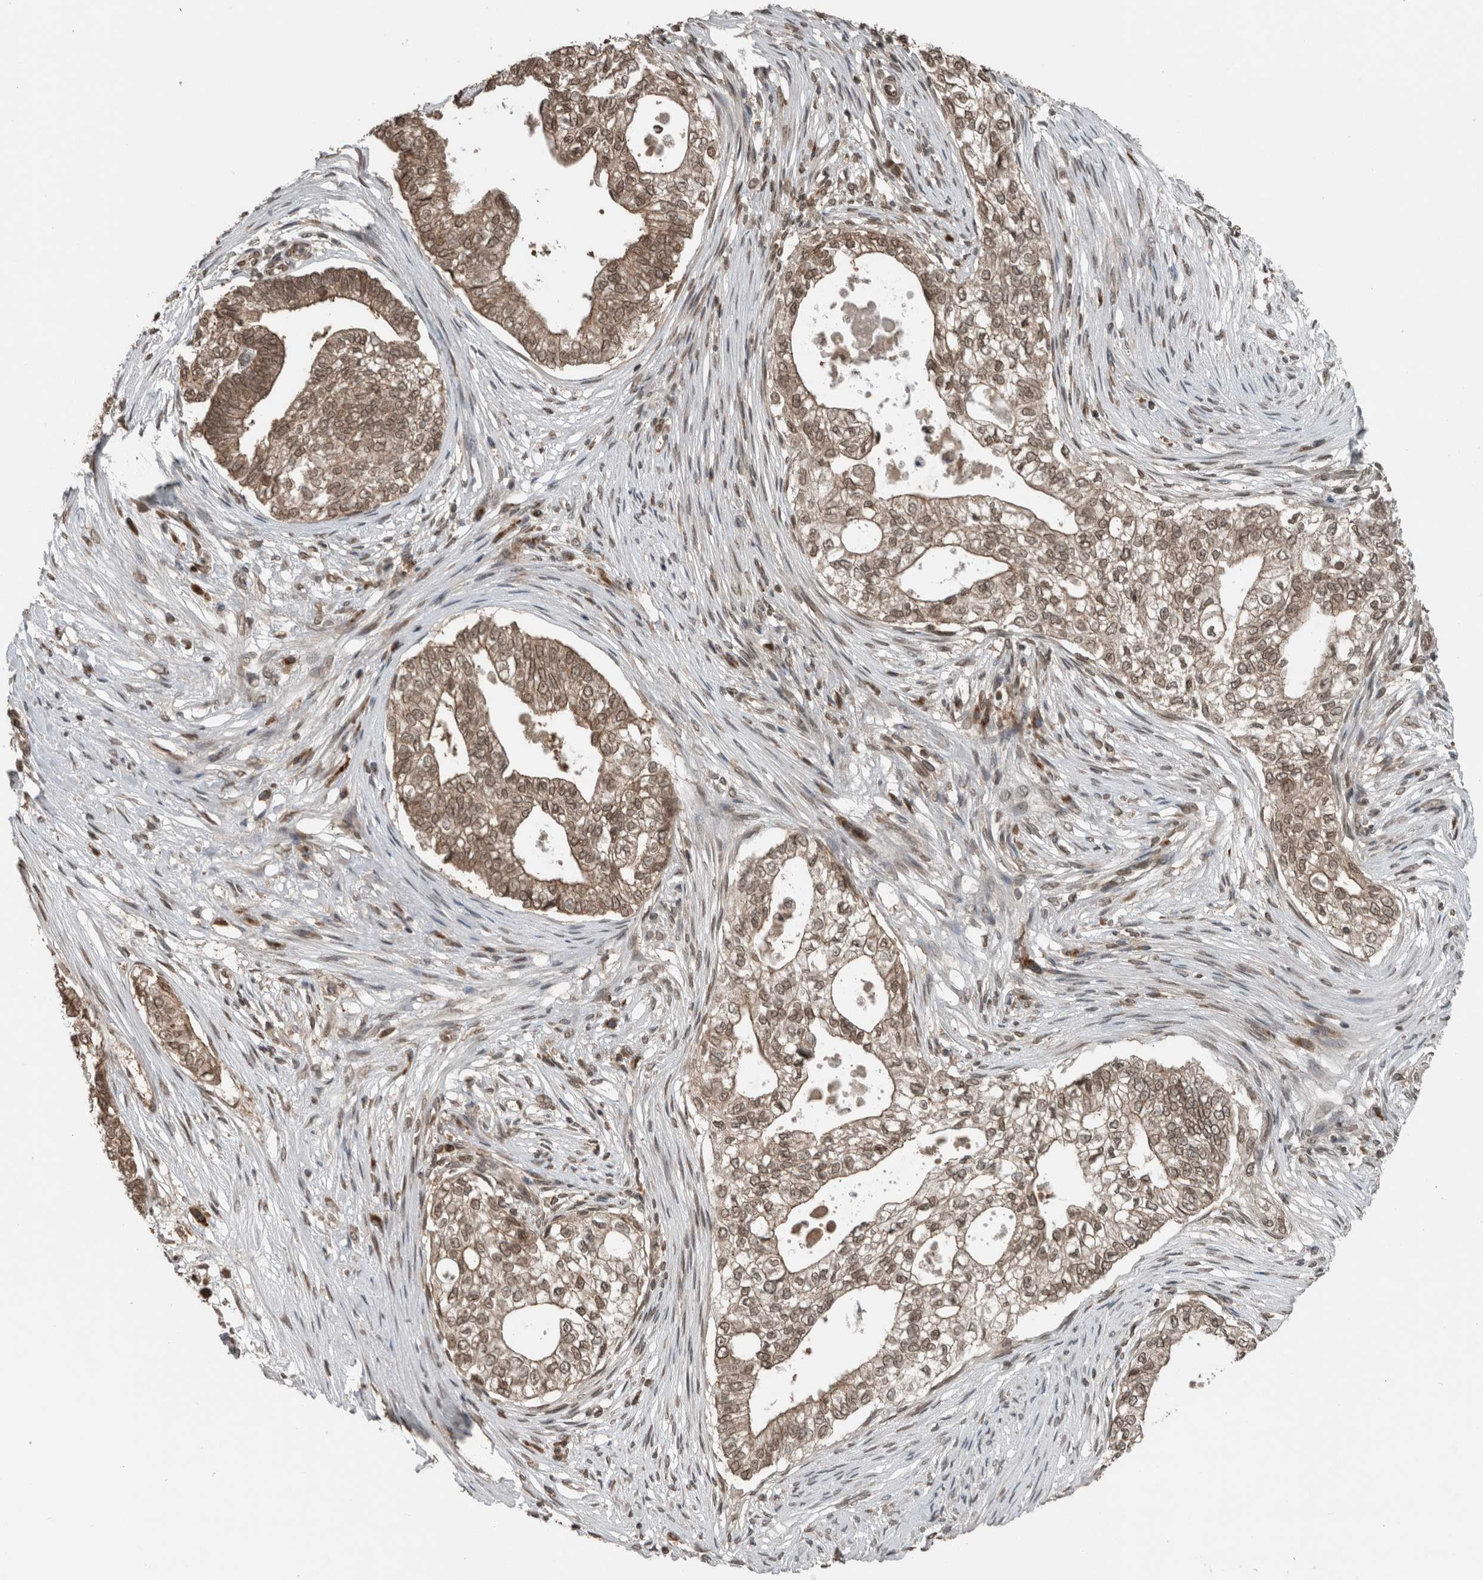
{"staining": {"intensity": "moderate", "quantity": ">75%", "location": "cytoplasmic/membranous,nuclear"}, "tissue": "pancreatic cancer", "cell_type": "Tumor cells", "image_type": "cancer", "snomed": [{"axis": "morphology", "description": "Adenocarcinoma, NOS"}, {"axis": "topography", "description": "Pancreas"}], "caption": "Protein staining exhibits moderate cytoplasmic/membranous and nuclear positivity in approximately >75% of tumor cells in adenocarcinoma (pancreatic).", "gene": "SPAG7", "patient": {"sex": "male", "age": 72}}